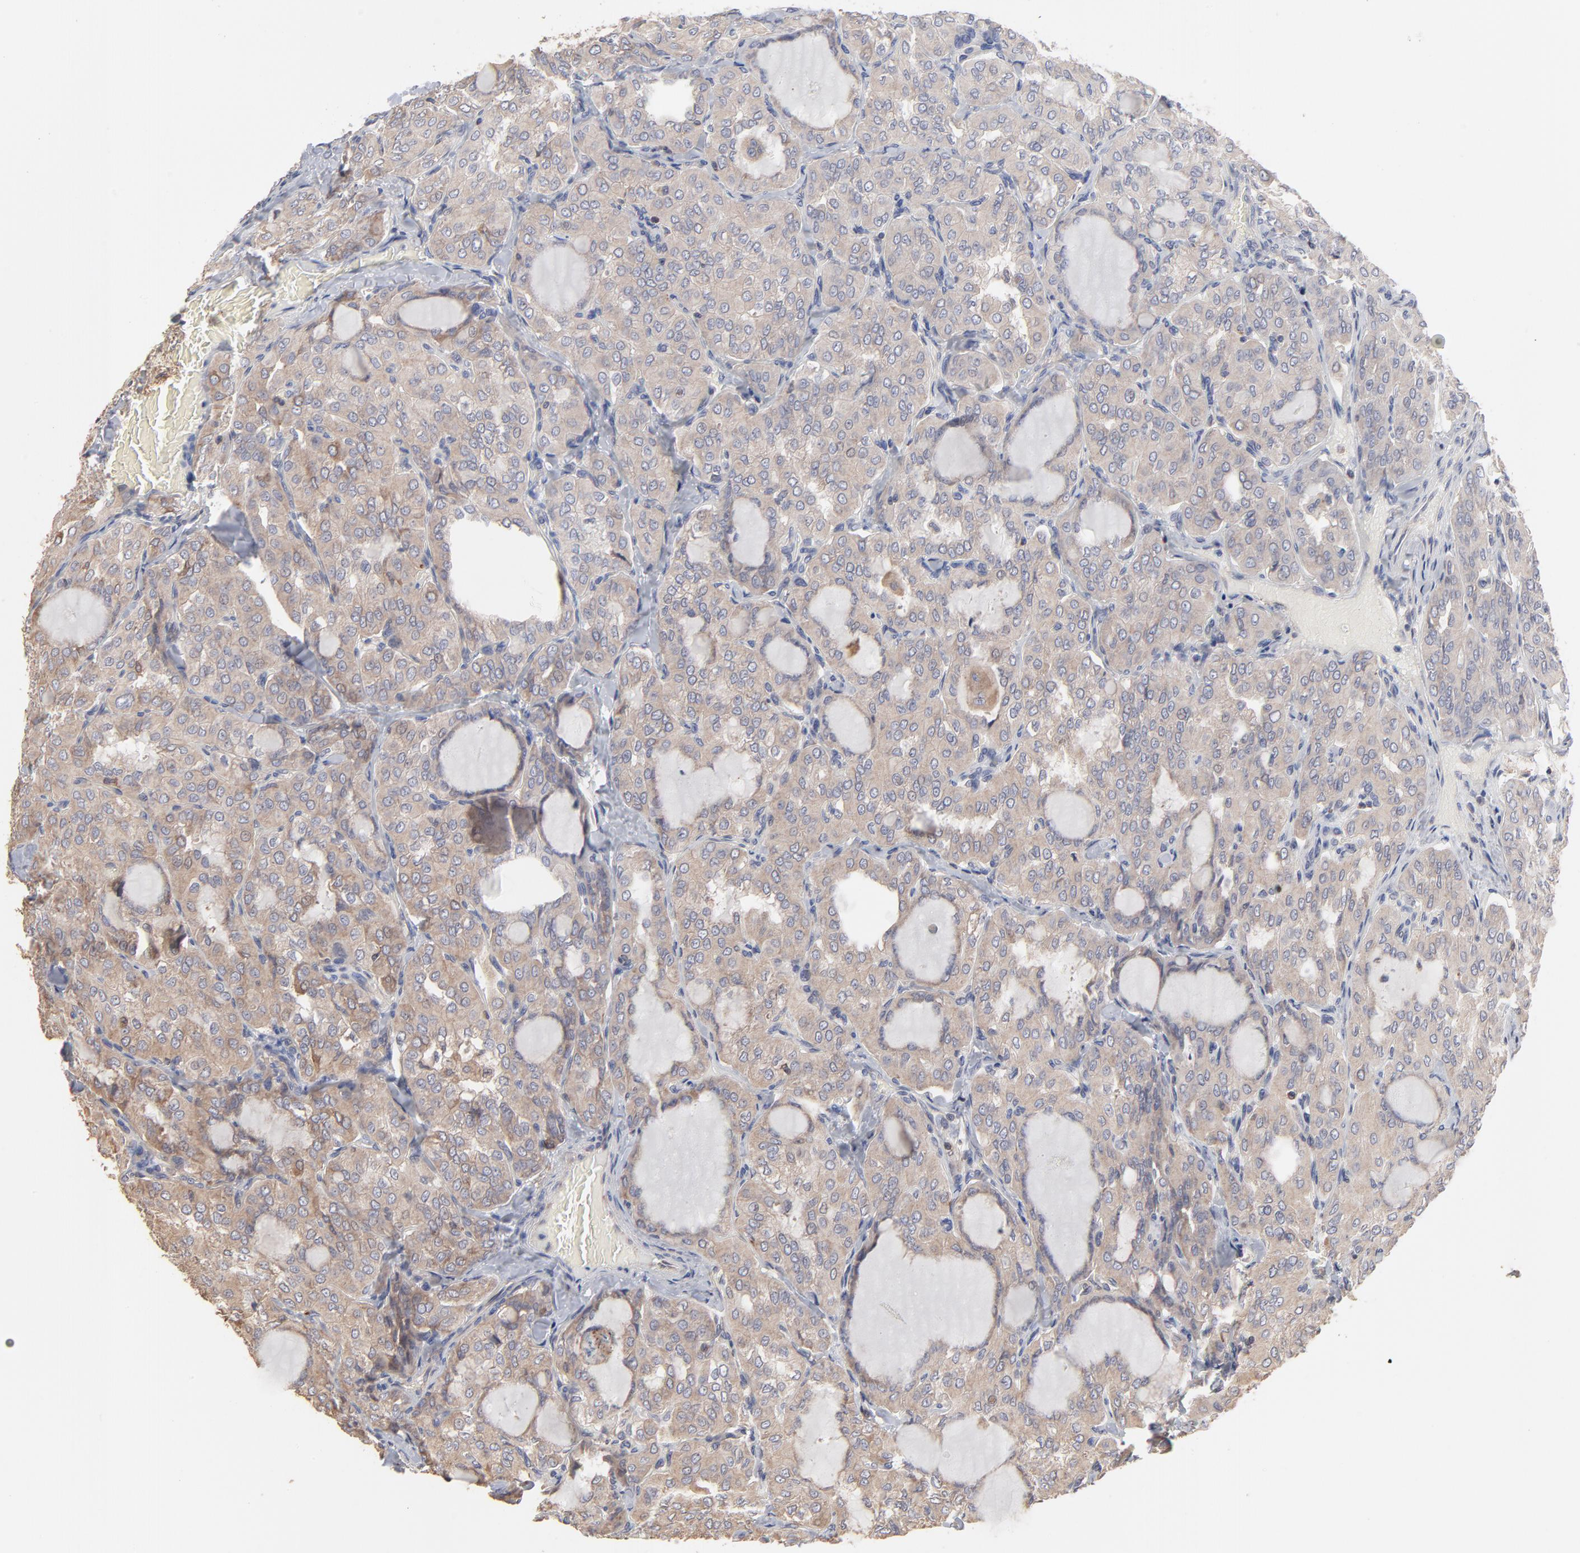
{"staining": {"intensity": "moderate", "quantity": ">75%", "location": "cytoplasmic/membranous"}, "tissue": "thyroid cancer", "cell_type": "Tumor cells", "image_type": "cancer", "snomed": [{"axis": "morphology", "description": "Papillary adenocarcinoma, NOS"}, {"axis": "topography", "description": "Thyroid gland"}], "caption": "This micrograph reveals immunohistochemistry staining of thyroid cancer (papillary adenocarcinoma), with medium moderate cytoplasmic/membranous expression in about >75% of tumor cells.", "gene": "RNF213", "patient": {"sex": "male", "age": 20}}